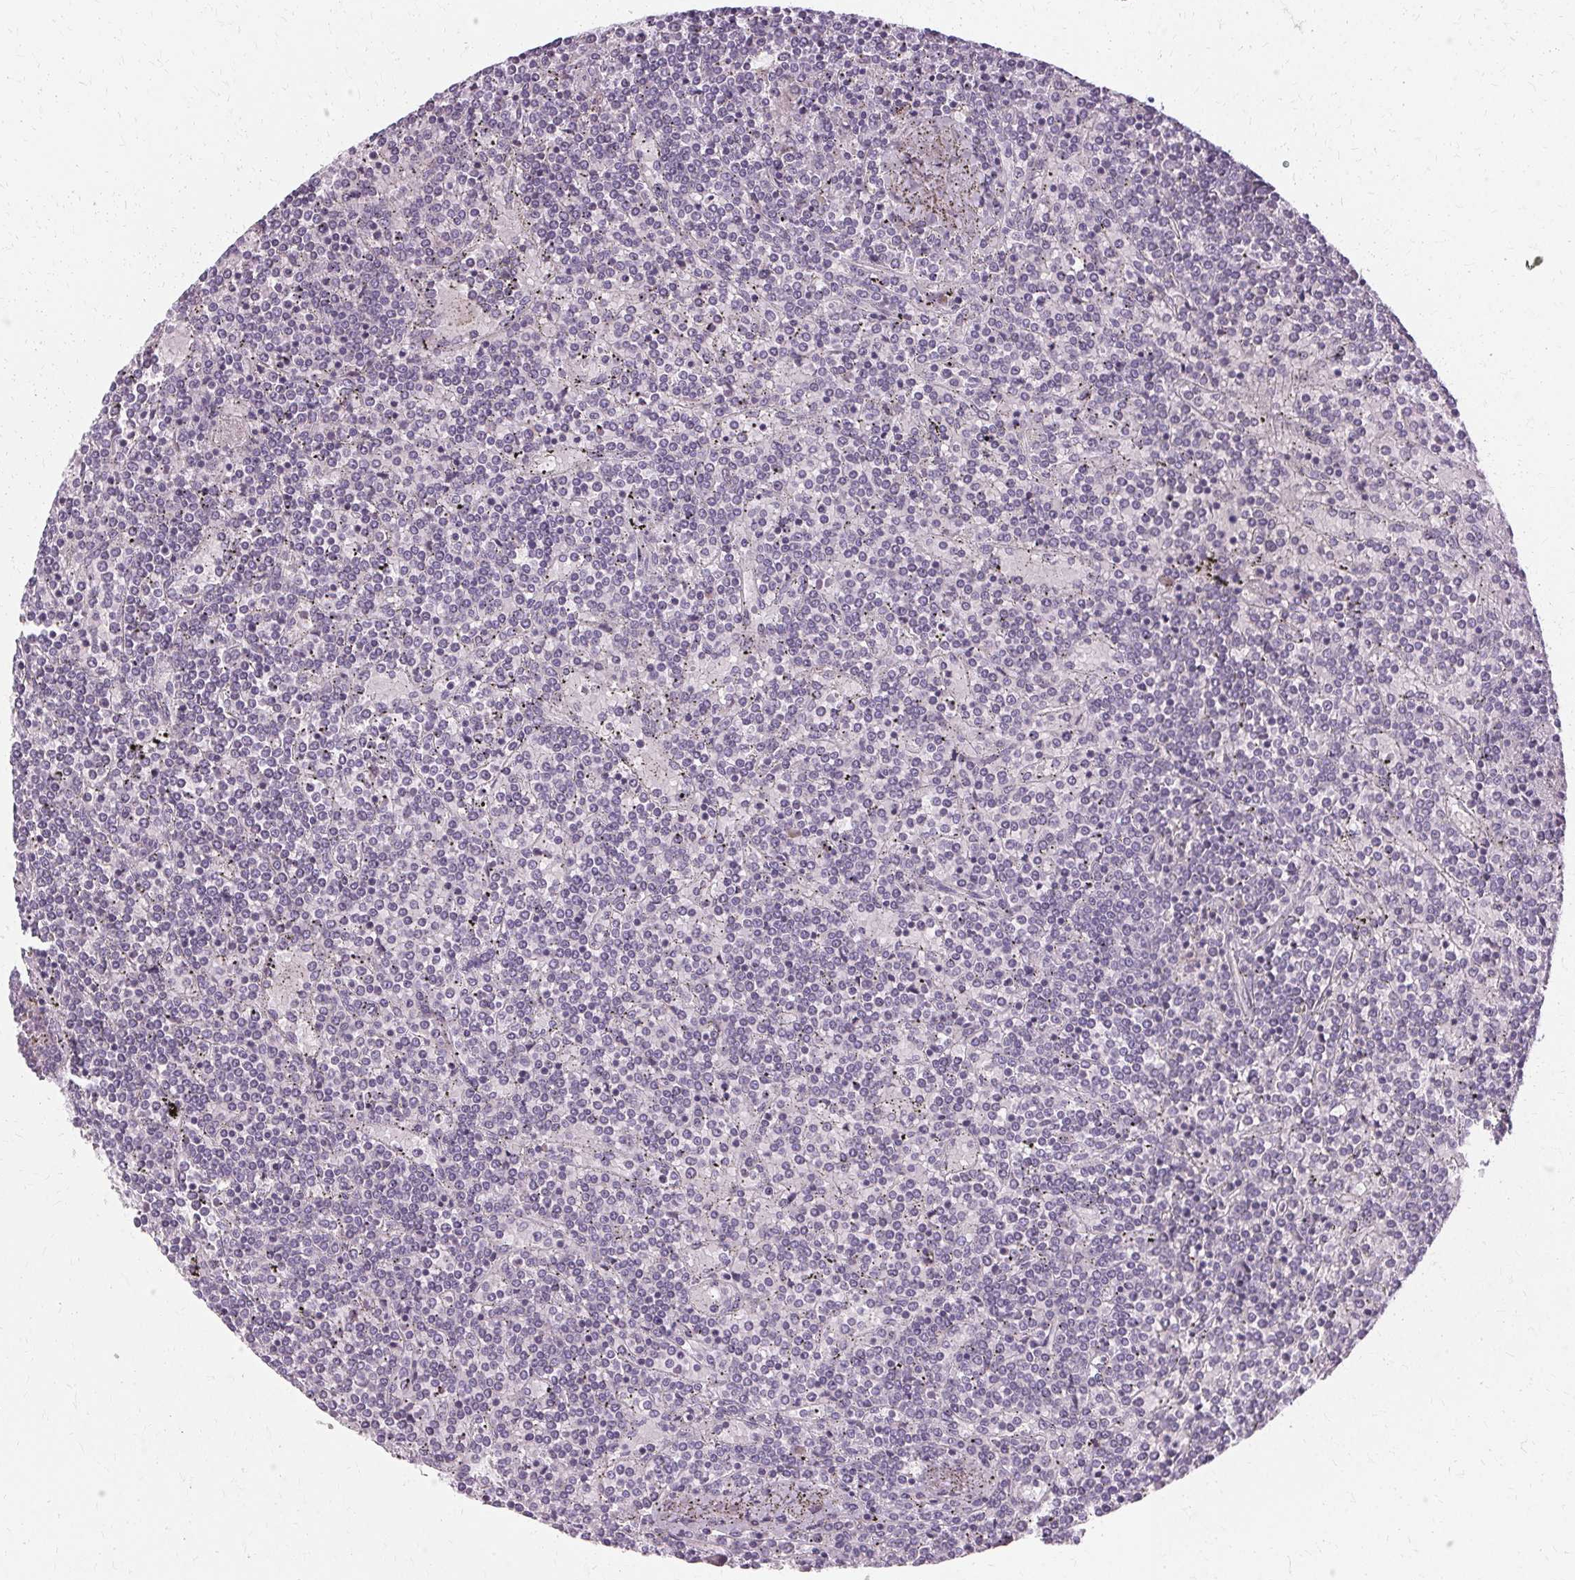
{"staining": {"intensity": "negative", "quantity": "none", "location": "none"}, "tissue": "lymphoma", "cell_type": "Tumor cells", "image_type": "cancer", "snomed": [{"axis": "morphology", "description": "Malignant lymphoma, non-Hodgkin's type, Low grade"}, {"axis": "topography", "description": "Spleen"}], "caption": "Immunohistochemistry of human lymphoma reveals no staining in tumor cells. (DAB (3,3'-diaminobenzidine) immunohistochemistry (IHC) with hematoxylin counter stain).", "gene": "FCRL3", "patient": {"sex": "female", "age": 19}}